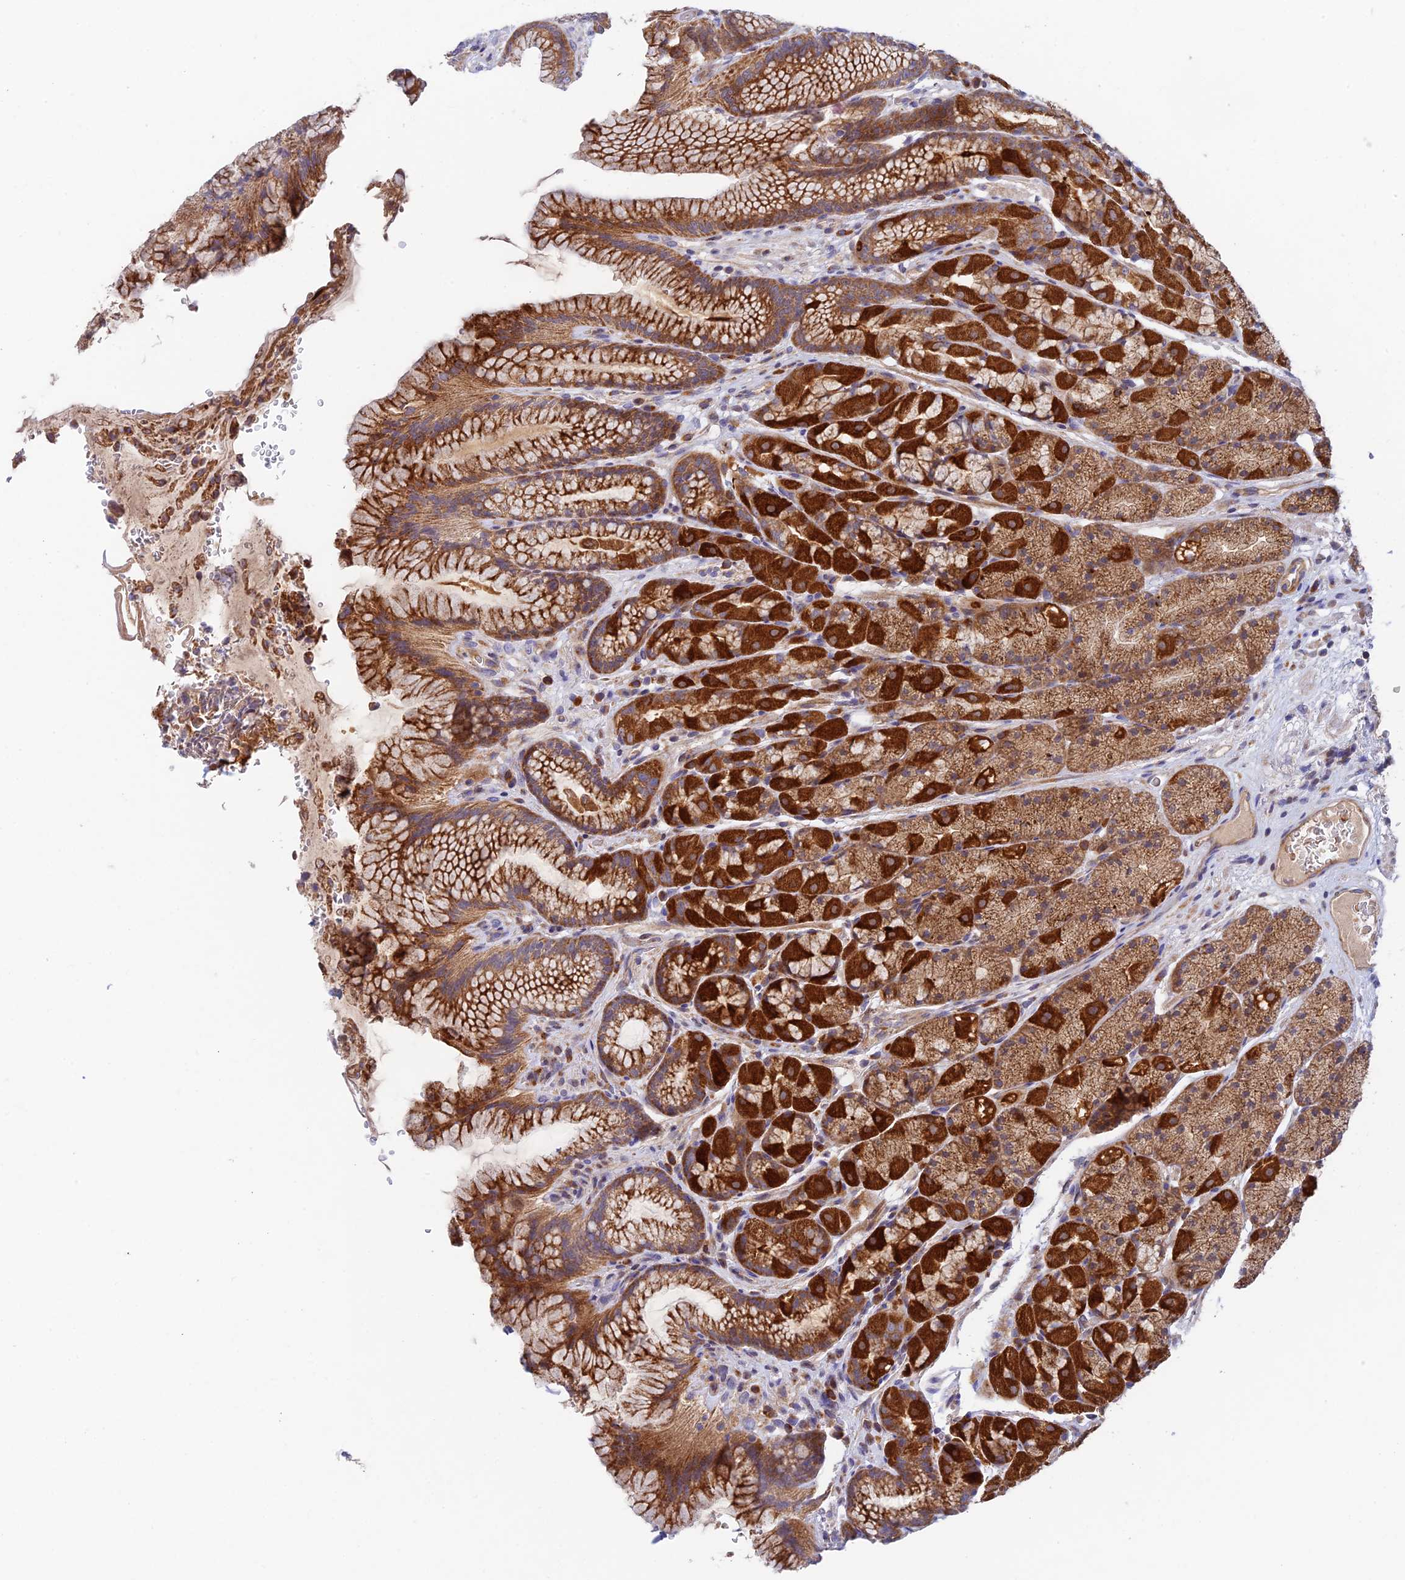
{"staining": {"intensity": "strong", "quantity": ">75%", "location": "cytoplasmic/membranous"}, "tissue": "stomach", "cell_type": "Glandular cells", "image_type": "normal", "snomed": [{"axis": "morphology", "description": "Normal tissue, NOS"}, {"axis": "topography", "description": "Stomach"}], "caption": "Immunohistochemical staining of benign human stomach reveals high levels of strong cytoplasmic/membranous expression in approximately >75% of glandular cells.", "gene": "FUOM", "patient": {"sex": "male", "age": 63}}